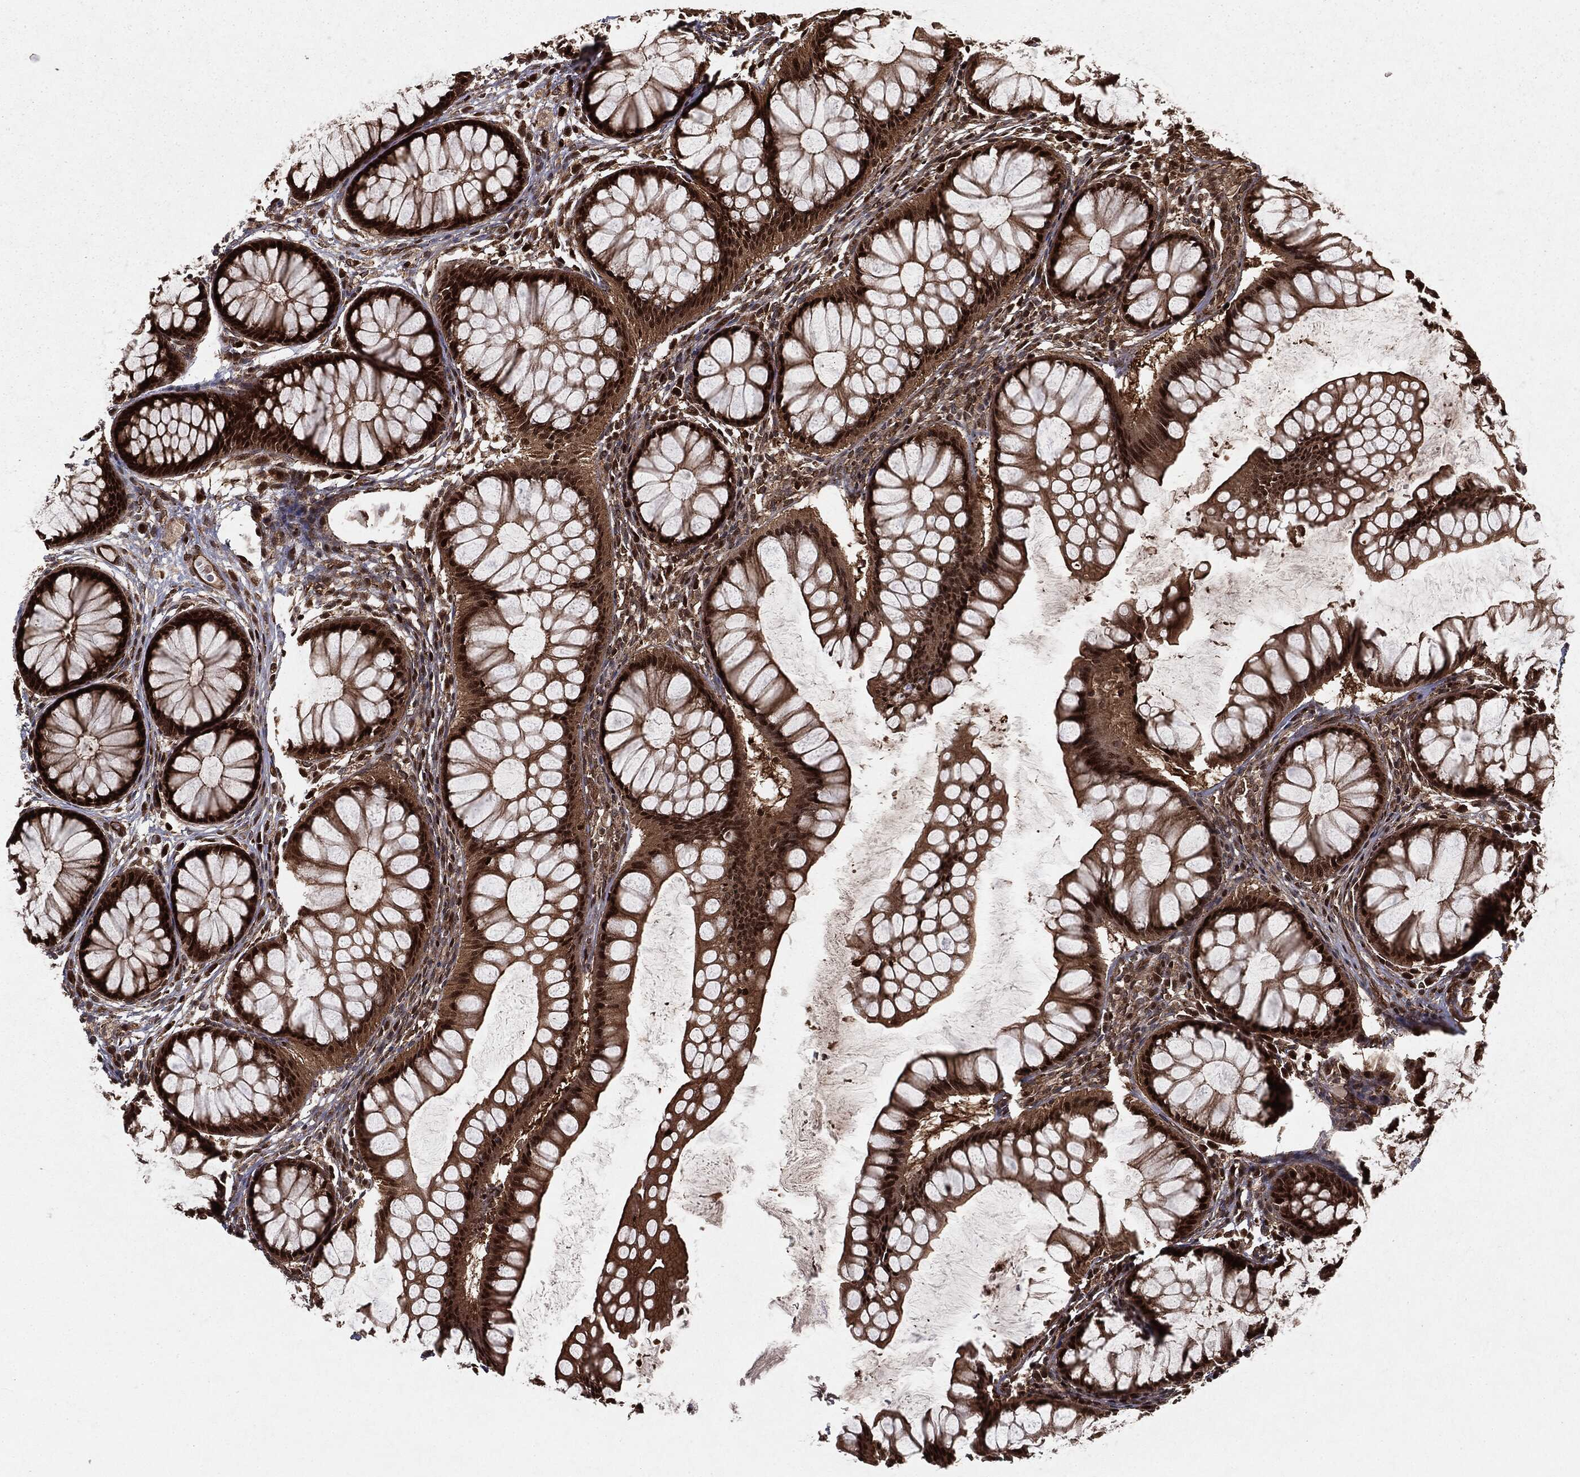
{"staining": {"intensity": "strong", "quantity": ">75%", "location": "cytoplasmic/membranous,nuclear"}, "tissue": "colon", "cell_type": "Endothelial cells", "image_type": "normal", "snomed": [{"axis": "morphology", "description": "Normal tissue, NOS"}, {"axis": "topography", "description": "Colon"}], "caption": "Protein expression analysis of normal colon demonstrates strong cytoplasmic/membranous,nuclear positivity in about >75% of endothelial cells.", "gene": "RANBP9", "patient": {"sex": "female", "age": 65}}